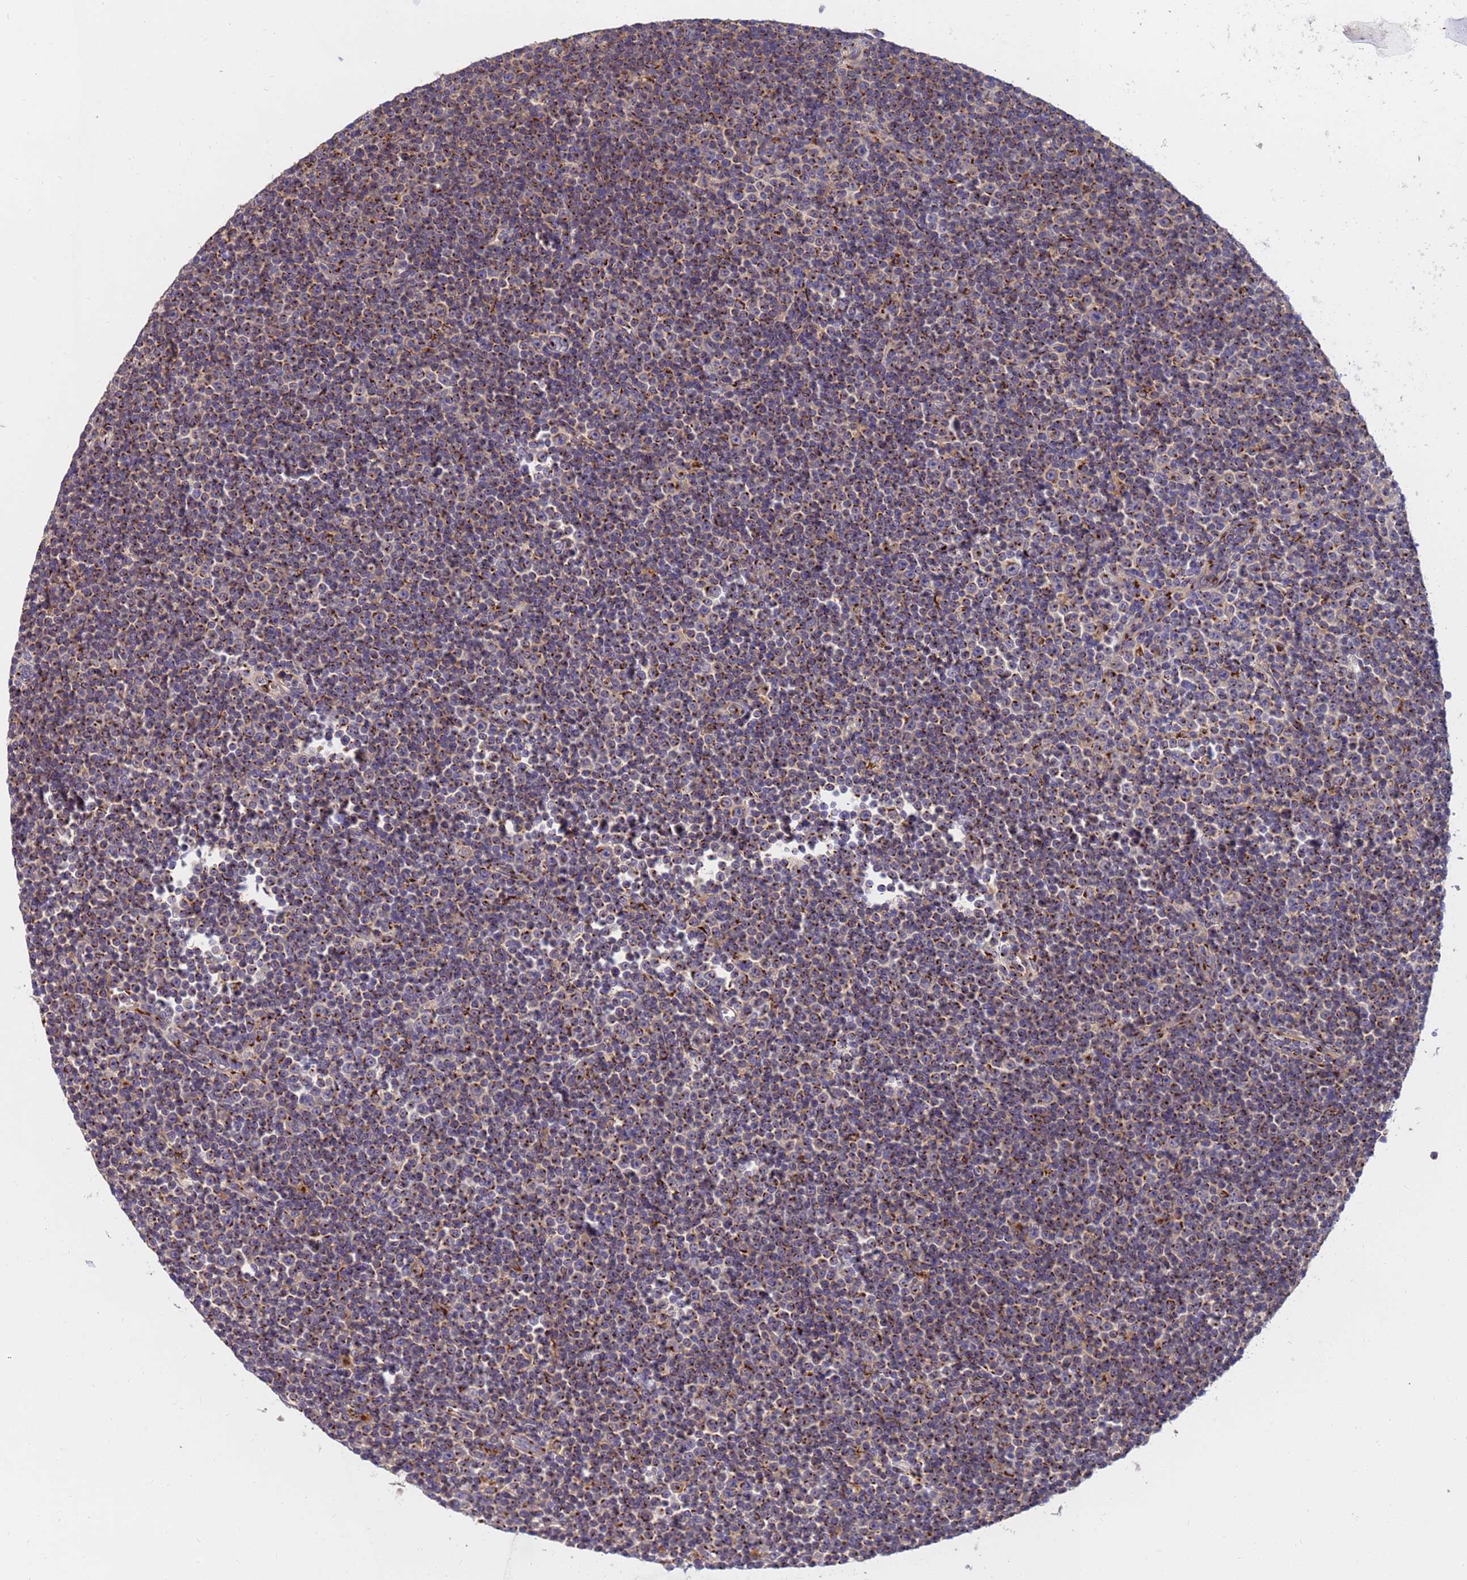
{"staining": {"intensity": "moderate", "quantity": ">75%", "location": "cytoplasmic/membranous"}, "tissue": "lymphoma", "cell_type": "Tumor cells", "image_type": "cancer", "snomed": [{"axis": "morphology", "description": "Malignant lymphoma, non-Hodgkin's type, Low grade"}, {"axis": "topography", "description": "Lymph node"}], "caption": "Immunohistochemistry (IHC) histopathology image of human malignant lymphoma, non-Hodgkin's type (low-grade) stained for a protein (brown), which demonstrates medium levels of moderate cytoplasmic/membranous positivity in about >75% of tumor cells.", "gene": "HPS3", "patient": {"sex": "female", "age": 67}}